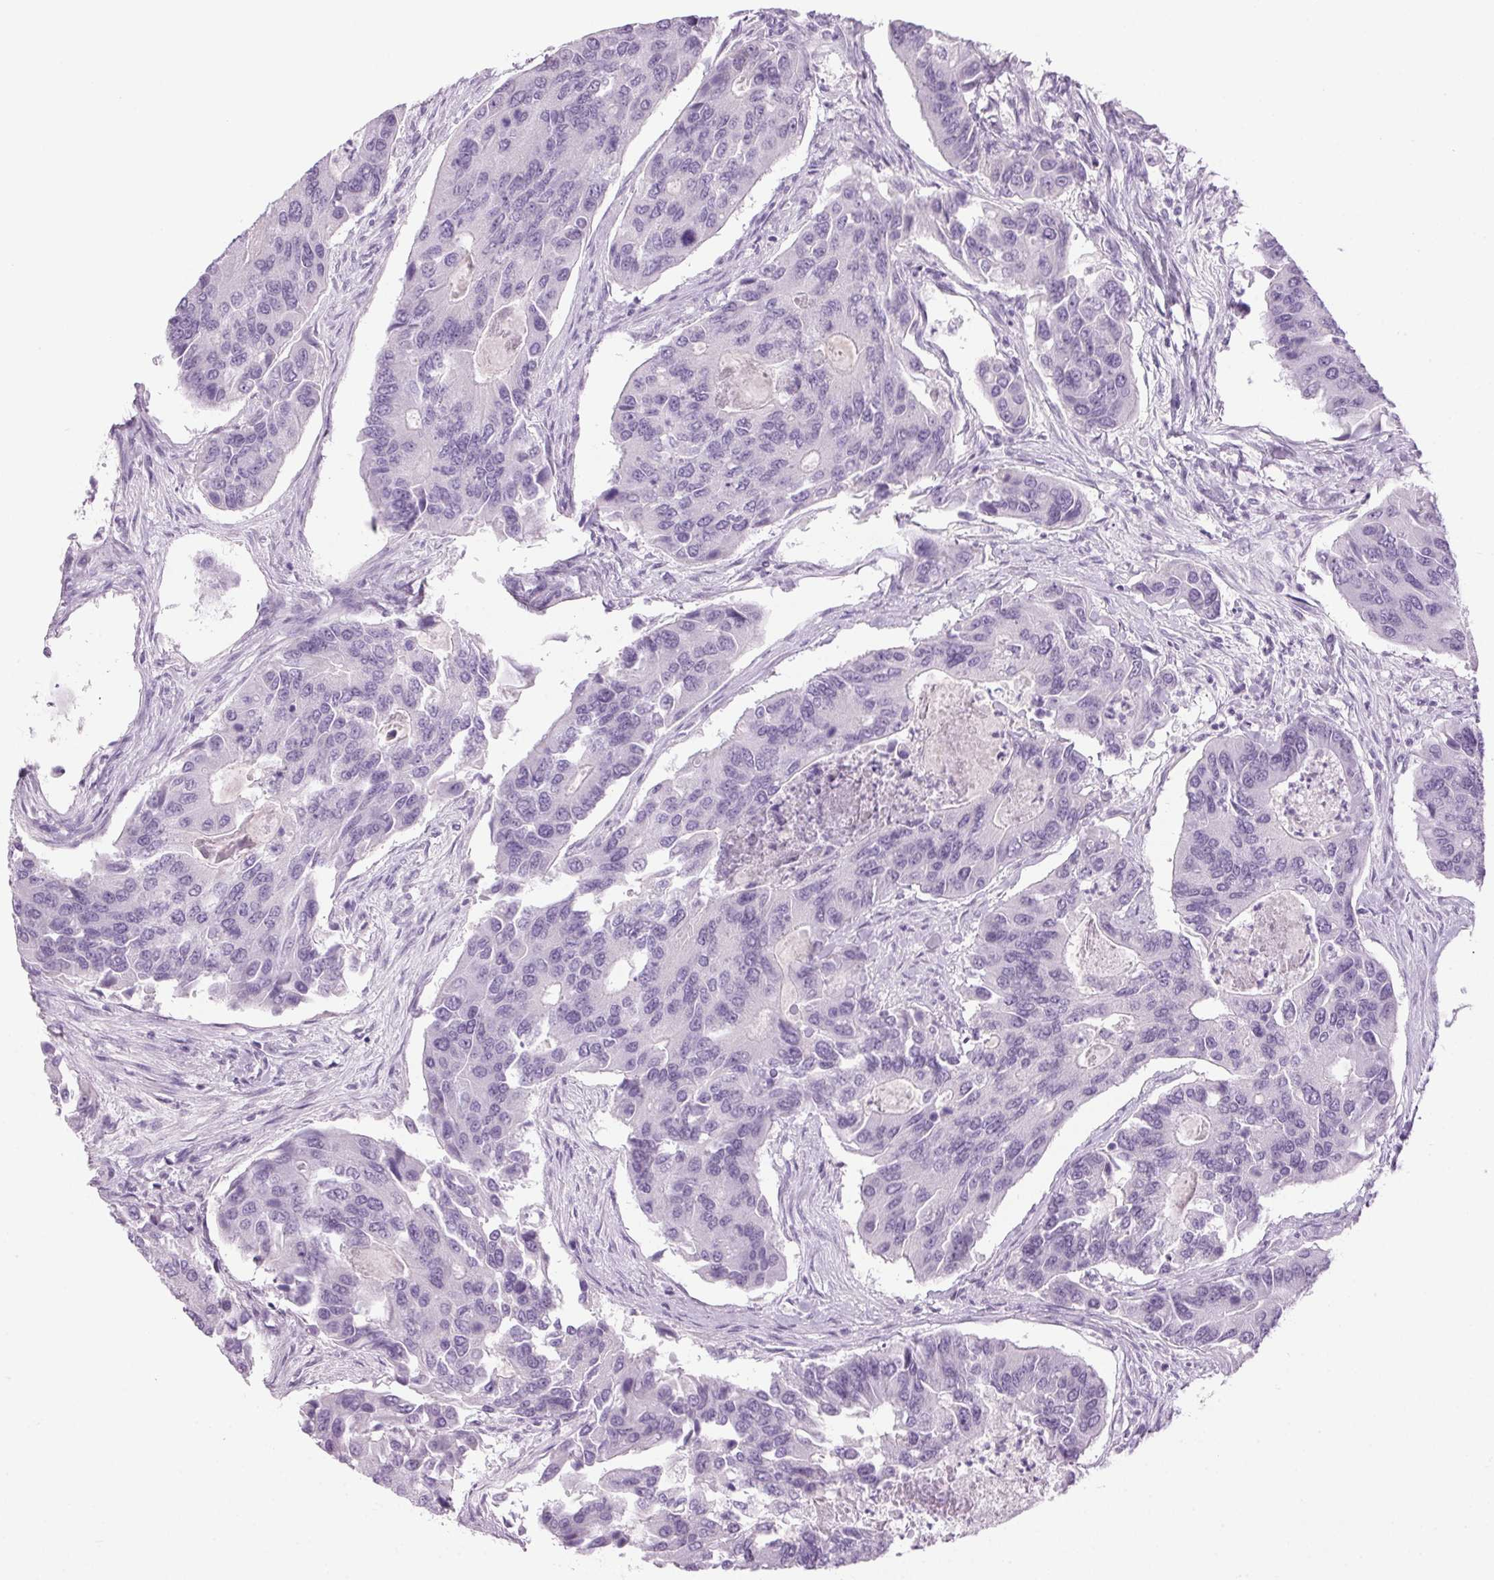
{"staining": {"intensity": "negative", "quantity": "none", "location": "none"}, "tissue": "colorectal cancer", "cell_type": "Tumor cells", "image_type": "cancer", "snomed": [{"axis": "morphology", "description": "Adenocarcinoma, NOS"}, {"axis": "topography", "description": "Colon"}], "caption": "Protein analysis of adenocarcinoma (colorectal) reveals no significant positivity in tumor cells.", "gene": "PPP1R1A", "patient": {"sex": "female", "age": 67}}